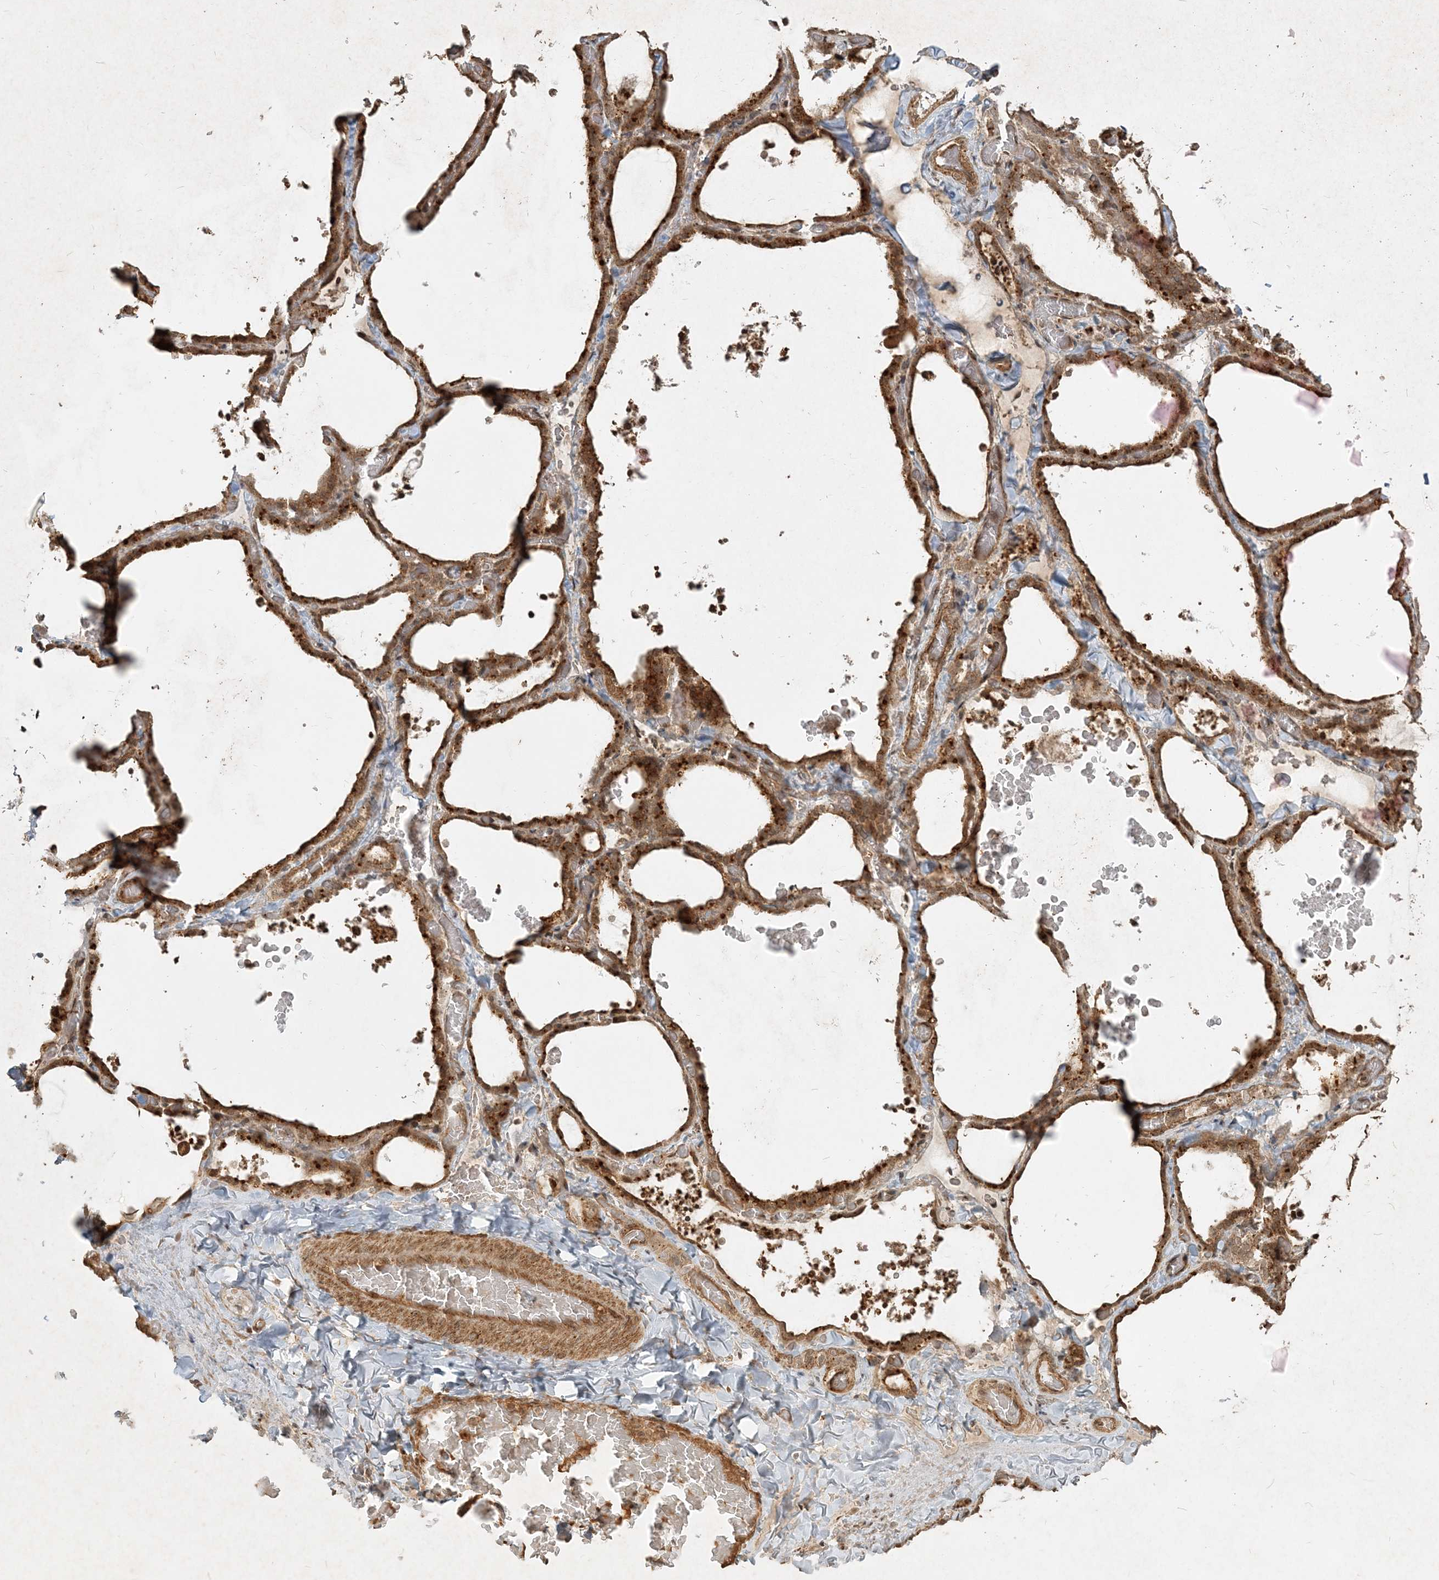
{"staining": {"intensity": "moderate", "quantity": ">75%", "location": "cytoplasmic/membranous"}, "tissue": "thyroid gland", "cell_type": "Glandular cells", "image_type": "normal", "snomed": [{"axis": "morphology", "description": "Normal tissue, NOS"}, {"axis": "topography", "description": "Thyroid gland"}], "caption": "This is a histology image of immunohistochemistry (IHC) staining of unremarkable thyroid gland, which shows moderate staining in the cytoplasmic/membranous of glandular cells.", "gene": "NARS1", "patient": {"sex": "female", "age": 22}}